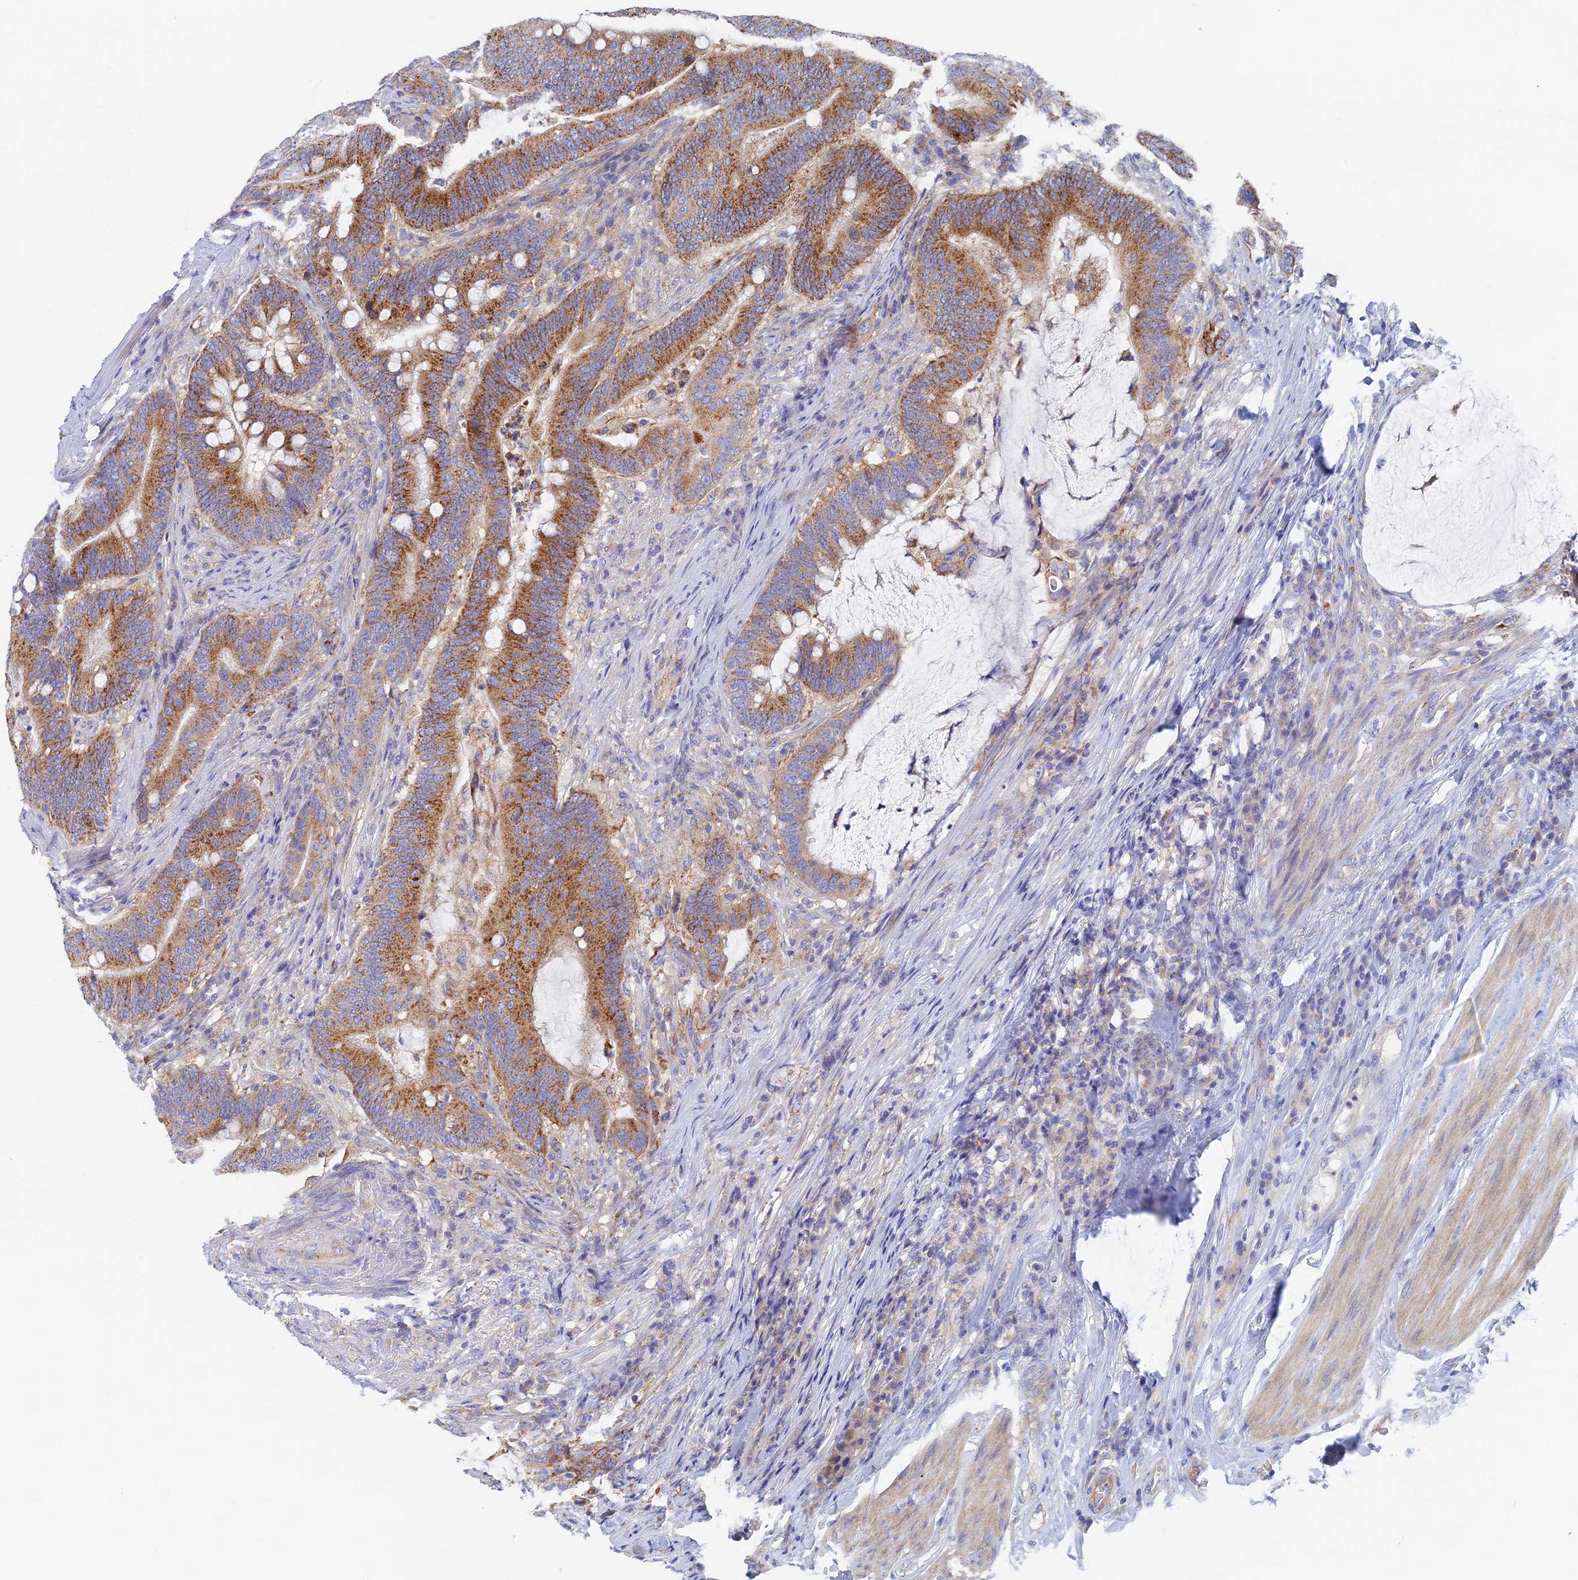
{"staining": {"intensity": "moderate", "quantity": ">75%", "location": "cytoplasmic/membranous"}, "tissue": "colorectal cancer", "cell_type": "Tumor cells", "image_type": "cancer", "snomed": [{"axis": "morphology", "description": "Adenocarcinoma, NOS"}, {"axis": "topography", "description": "Colon"}], "caption": "Immunohistochemical staining of colorectal cancer reveals medium levels of moderate cytoplasmic/membranous protein staining in approximately >75% of tumor cells. Using DAB (3,3'-diaminobenzidine) (brown) and hematoxylin (blue) stains, captured at high magnification using brightfield microscopy.", "gene": "TMEM44", "patient": {"sex": "female", "age": 66}}